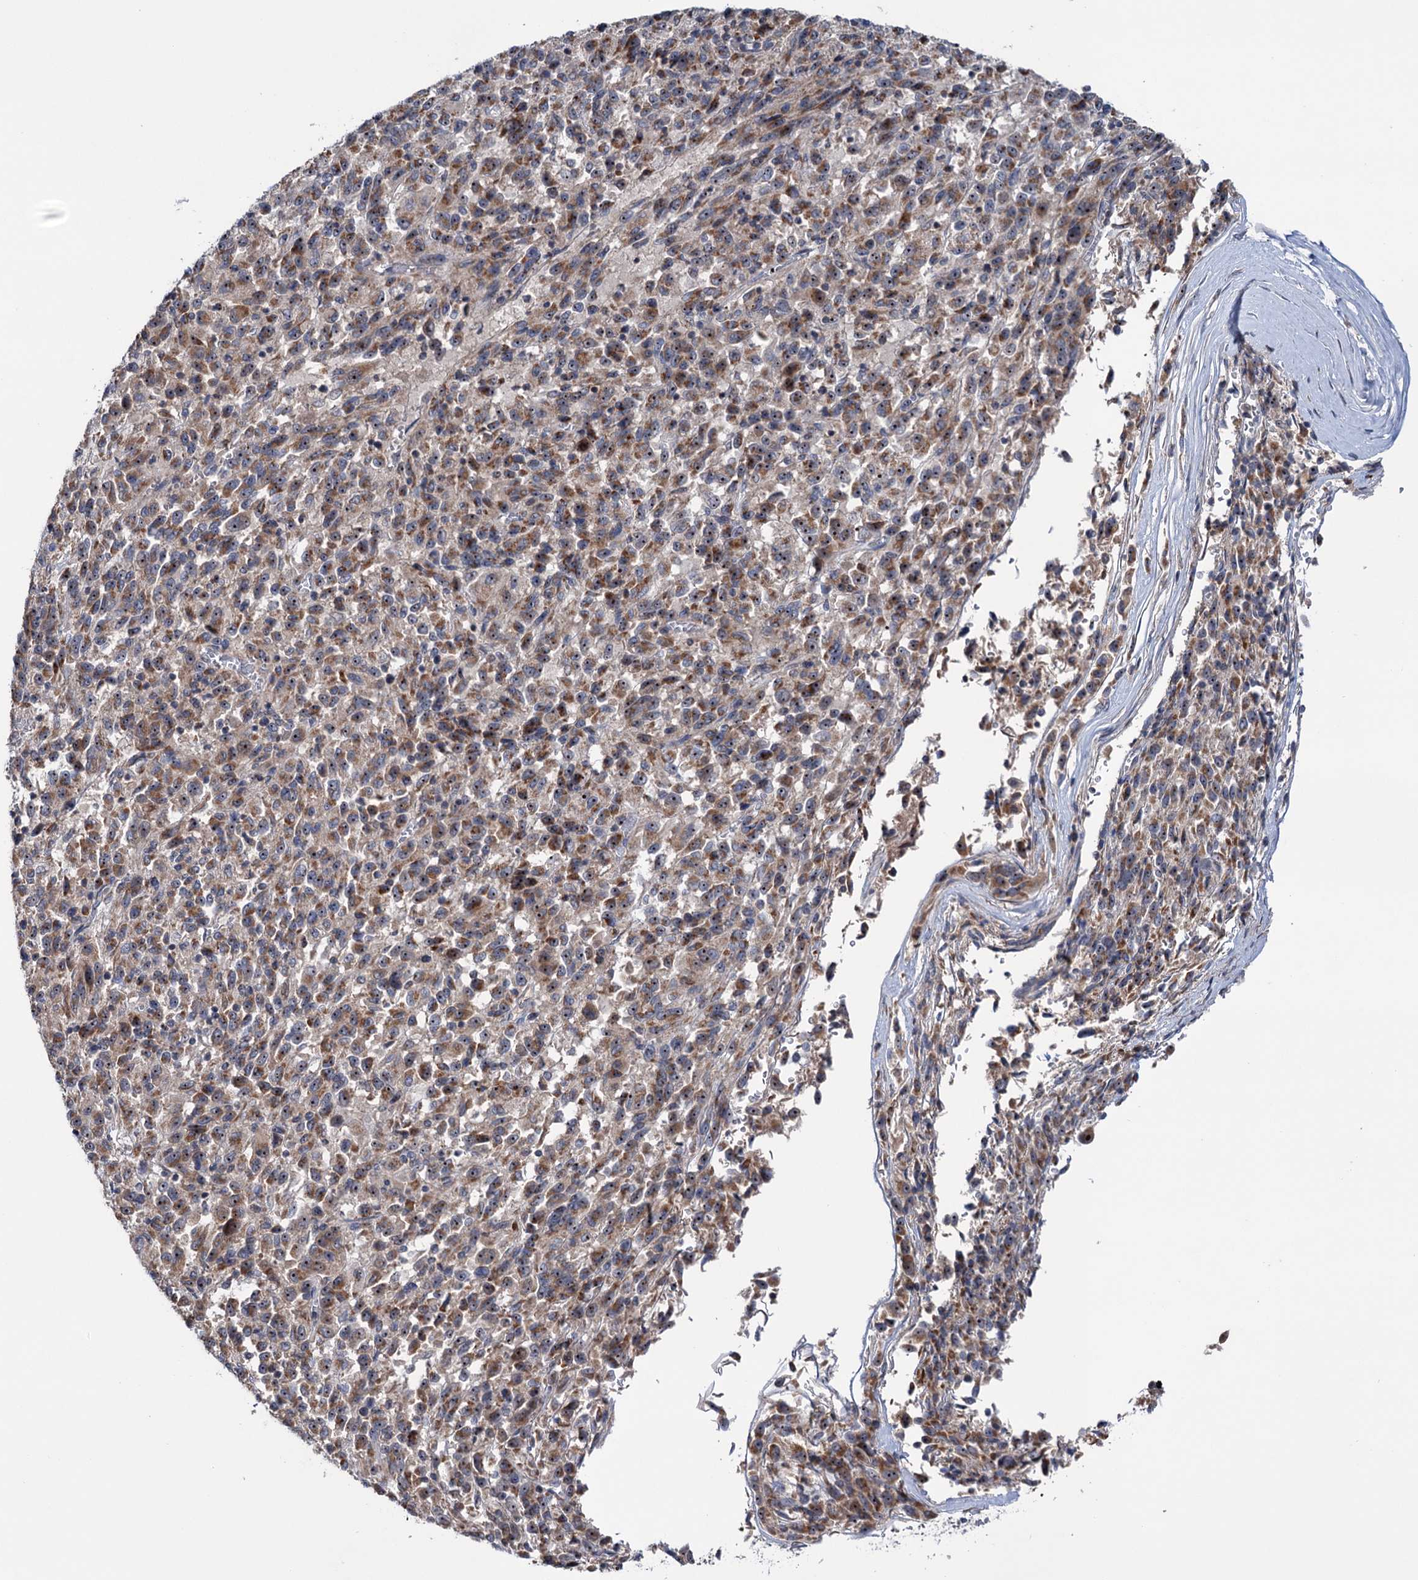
{"staining": {"intensity": "moderate", "quantity": ">75%", "location": "cytoplasmic/membranous,nuclear"}, "tissue": "melanoma", "cell_type": "Tumor cells", "image_type": "cancer", "snomed": [{"axis": "morphology", "description": "Malignant melanoma, Metastatic site"}, {"axis": "topography", "description": "Lung"}], "caption": "Immunohistochemical staining of human malignant melanoma (metastatic site) displays moderate cytoplasmic/membranous and nuclear protein expression in about >75% of tumor cells.", "gene": "HTR3B", "patient": {"sex": "male", "age": 64}}